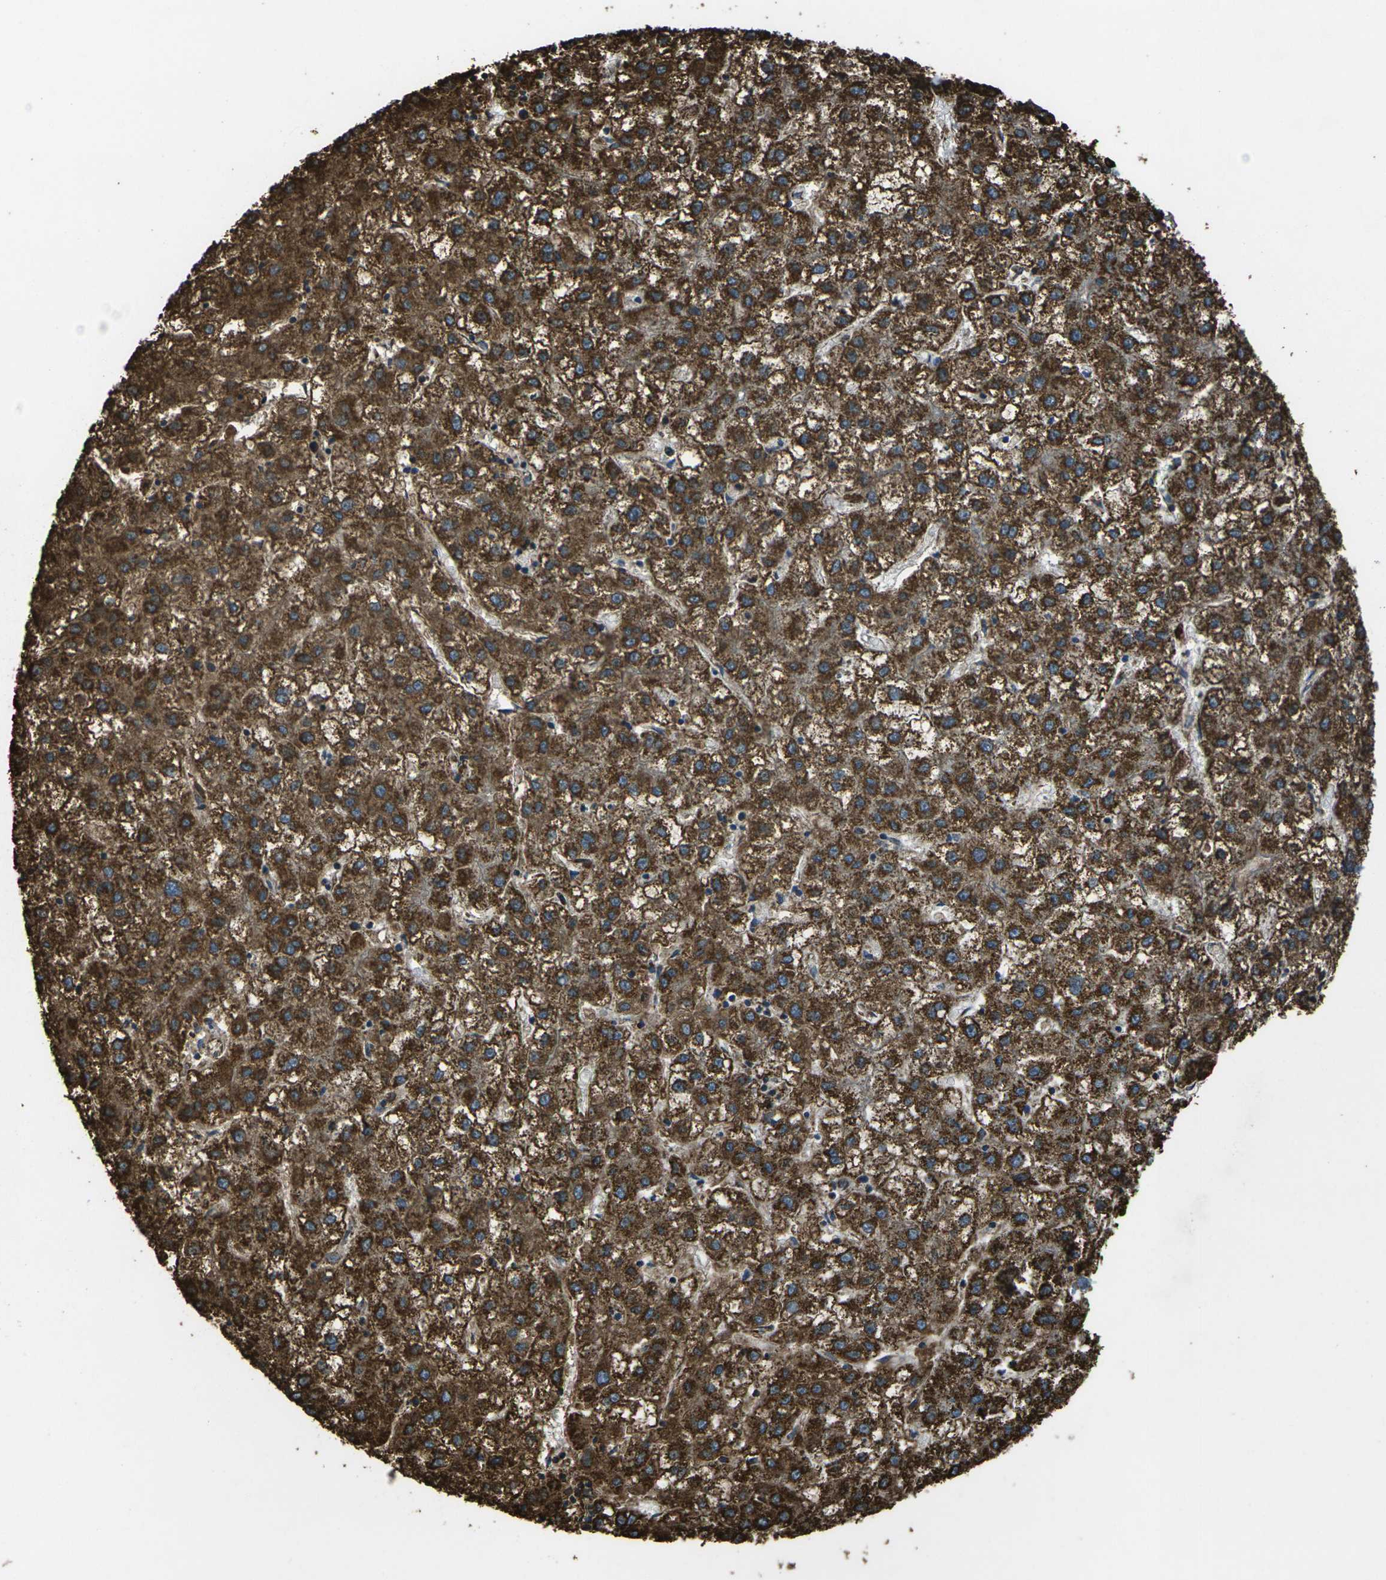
{"staining": {"intensity": "strong", "quantity": ">75%", "location": "cytoplasmic/membranous"}, "tissue": "liver cancer", "cell_type": "Tumor cells", "image_type": "cancer", "snomed": [{"axis": "morphology", "description": "Carcinoma, Hepatocellular, NOS"}, {"axis": "topography", "description": "Liver"}], "caption": "DAB immunohistochemical staining of liver cancer (hepatocellular carcinoma) displays strong cytoplasmic/membranous protein positivity in about >75% of tumor cells. Ihc stains the protein of interest in brown and the nuclei are stained blue.", "gene": "KLHL5", "patient": {"sex": "male", "age": 72}}